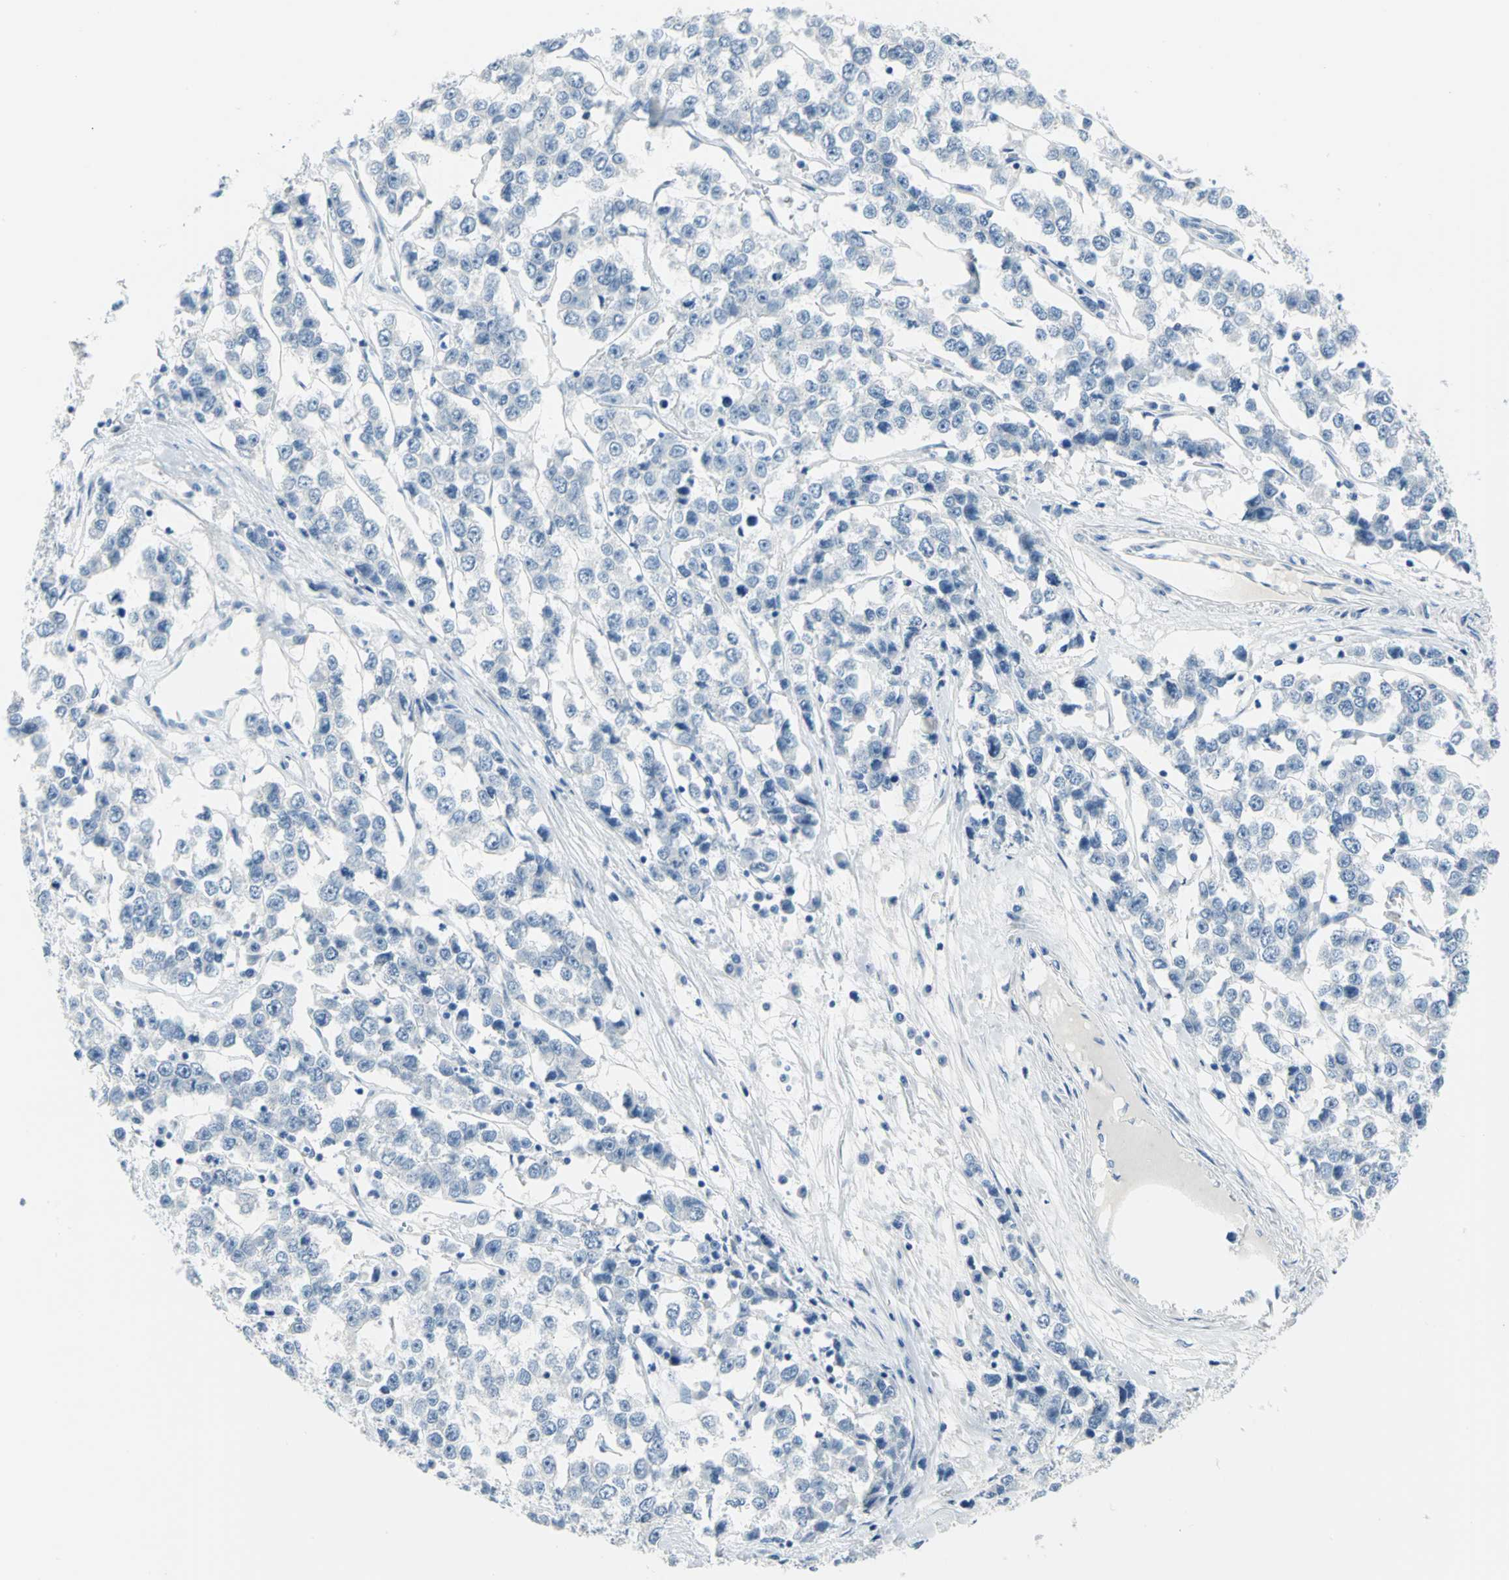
{"staining": {"intensity": "negative", "quantity": "none", "location": "none"}, "tissue": "testis cancer", "cell_type": "Tumor cells", "image_type": "cancer", "snomed": [{"axis": "morphology", "description": "Seminoma, NOS"}, {"axis": "morphology", "description": "Carcinoma, Embryonal, NOS"}, {"axis": "topography", "description": "Testis"}], "caption": "This image is of testis embryonal carcinoma stained with IHC to label a protein in brown with the nuclei are counter-stained blue. There is no expression in tumor cells.", "gene": "PKLR", "patient": {"sex": "male", "age": 52}}